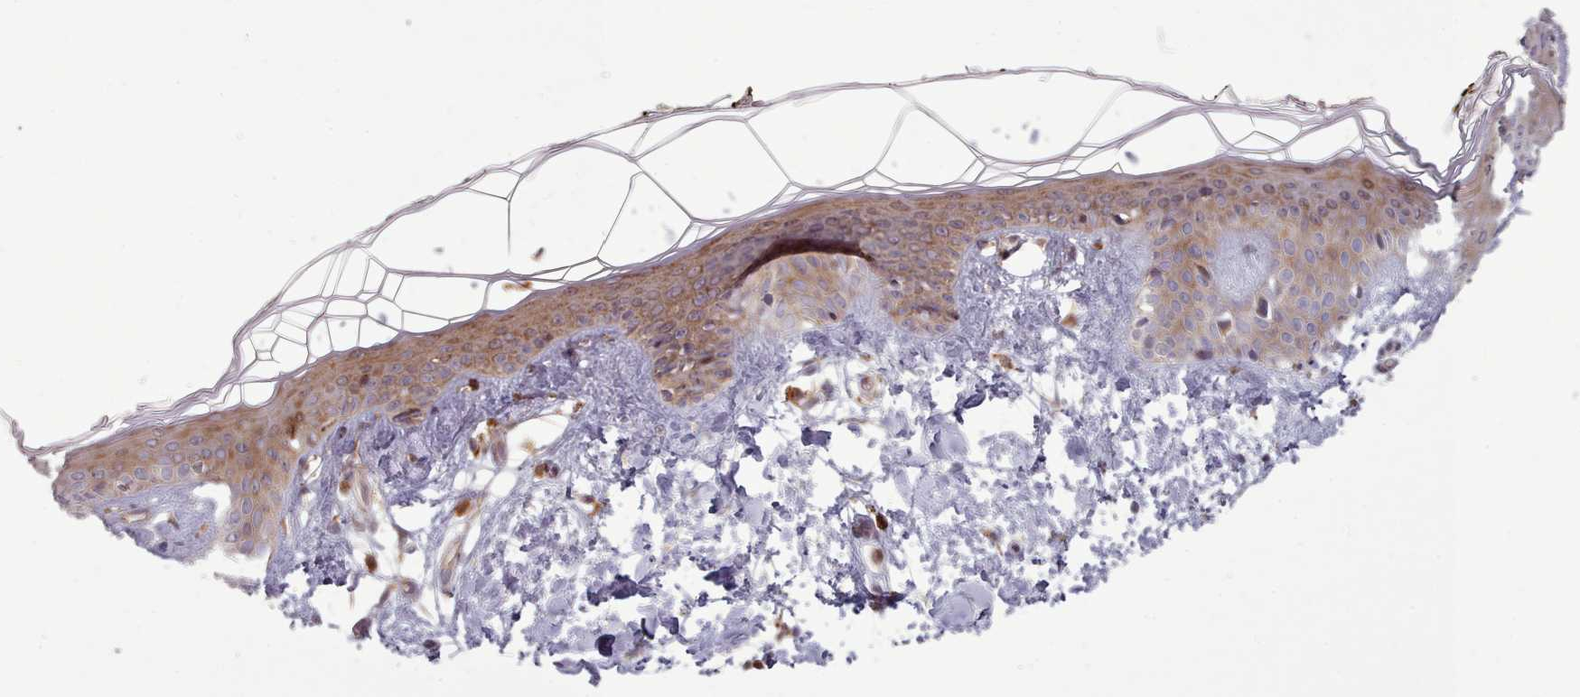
{"staining": {"intensity": "moderate", "quantity": ">75%", "location": "cytoplasmic/membranous"}, "tissue": "skin", "cell_type": "Fibroblasts", "image_type": "normal", "snomed": [{"axis": "morphology", "description": "Normal tissue, NOS"}, {"axis": "topography", "description": "Skin"}], "caption": "Fibroblasts show moderate cytoplasmic/membranous expression in approximately >75% of cells in normal skin.", "gene": "LGALS9B", "patient": {"sex": "female", "age": 34}}